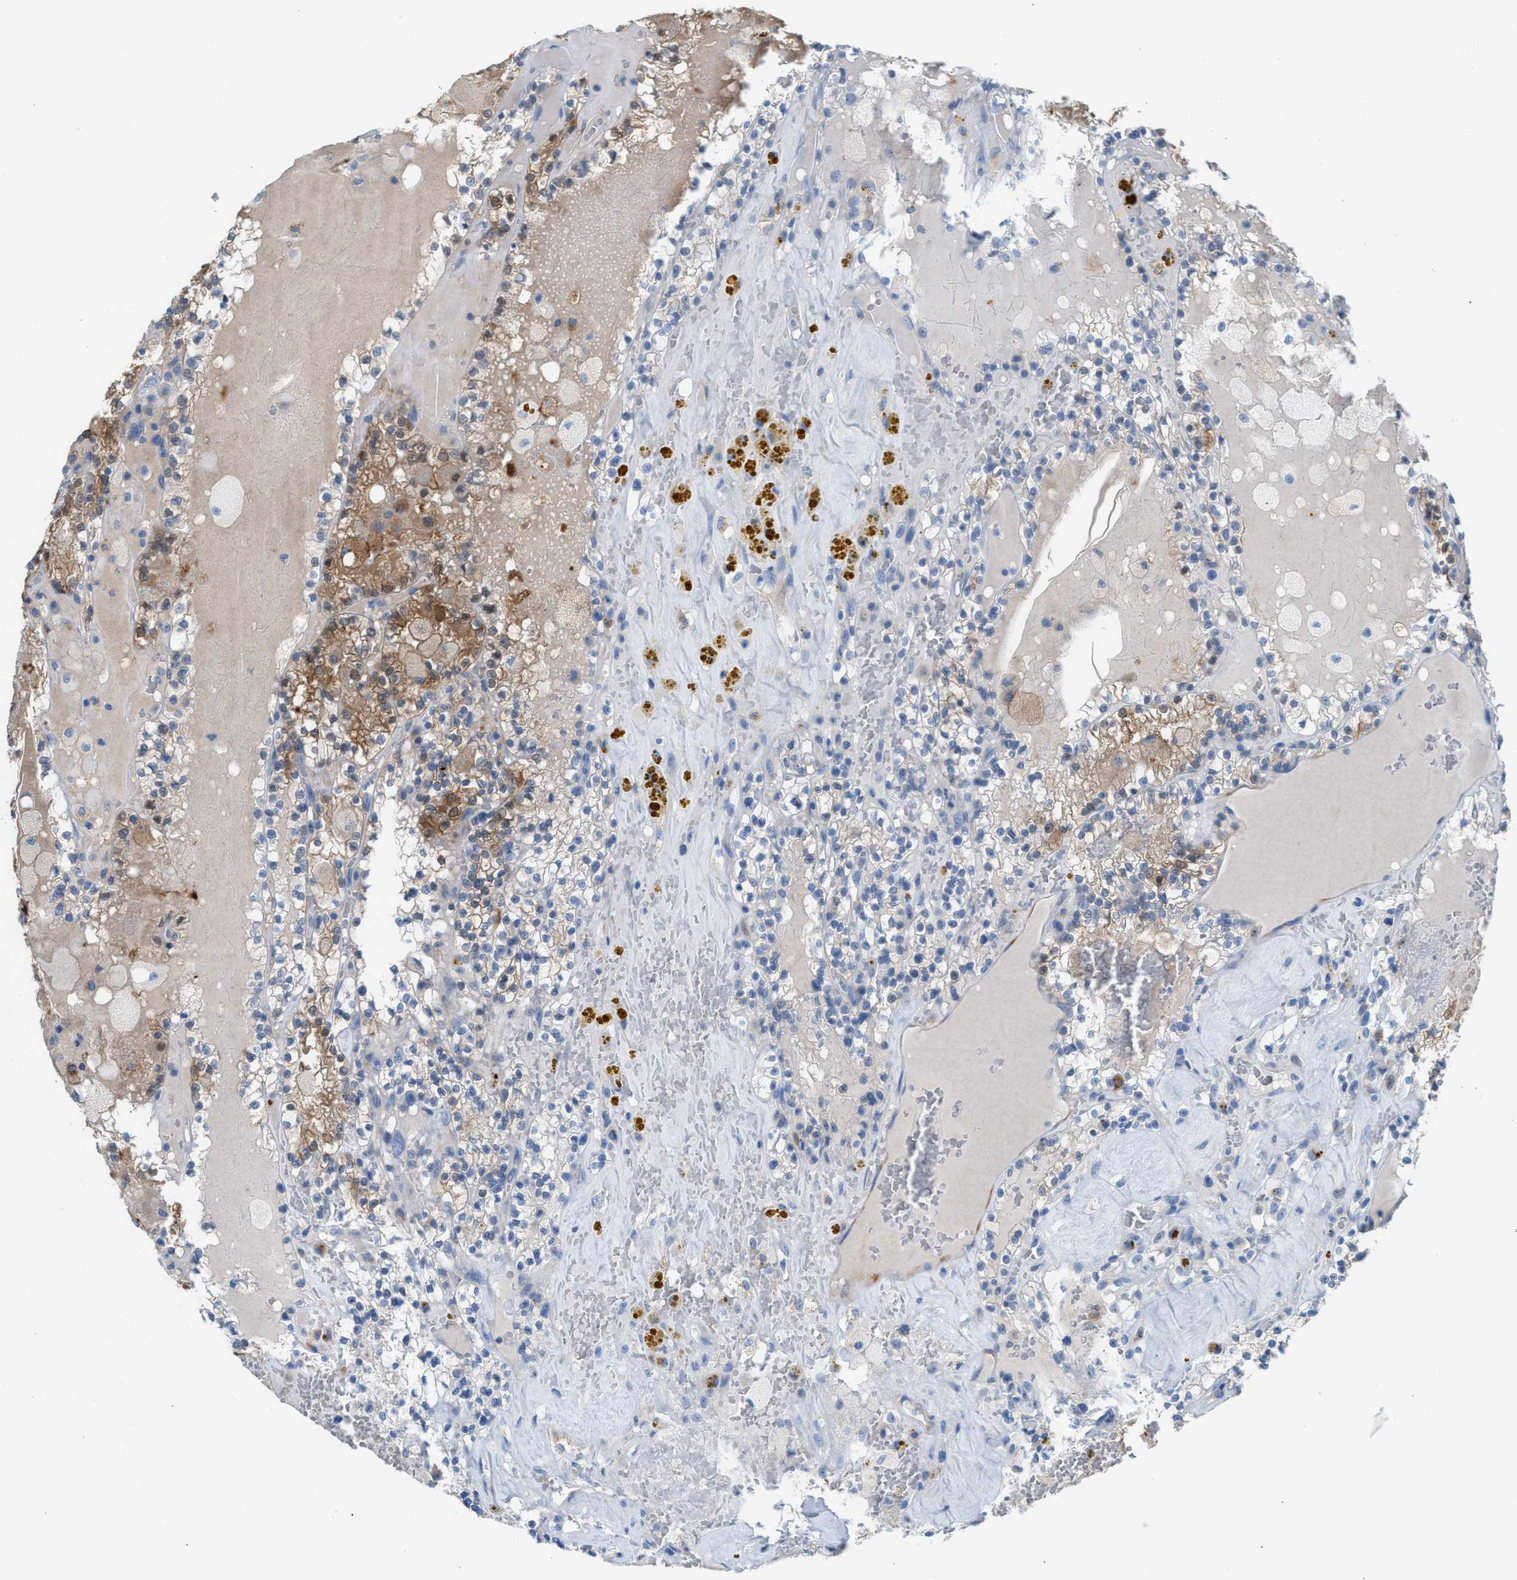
{"staining": {"intensity": "moderate", "quantity": "25%-75%", "location": "cytoplasmic/membranous"}, "tissue": "renal cancer", "cell_type": "Tumor cells", "image_type": "cancer", "snomed": [{"axis": "morphology", "description": "Adenocarcinoma, NOS"}, {"axis": "topography", "description": "Kidney"}], "caption": "Immunohistochemical staining of adenocarcinoma (renal) reveals moderate cytoplasmic/membranous protein staining in about 25%-75% of tumor cells.", "gene": "ASPA", "patient": {"sex": "female", "age": 56}}